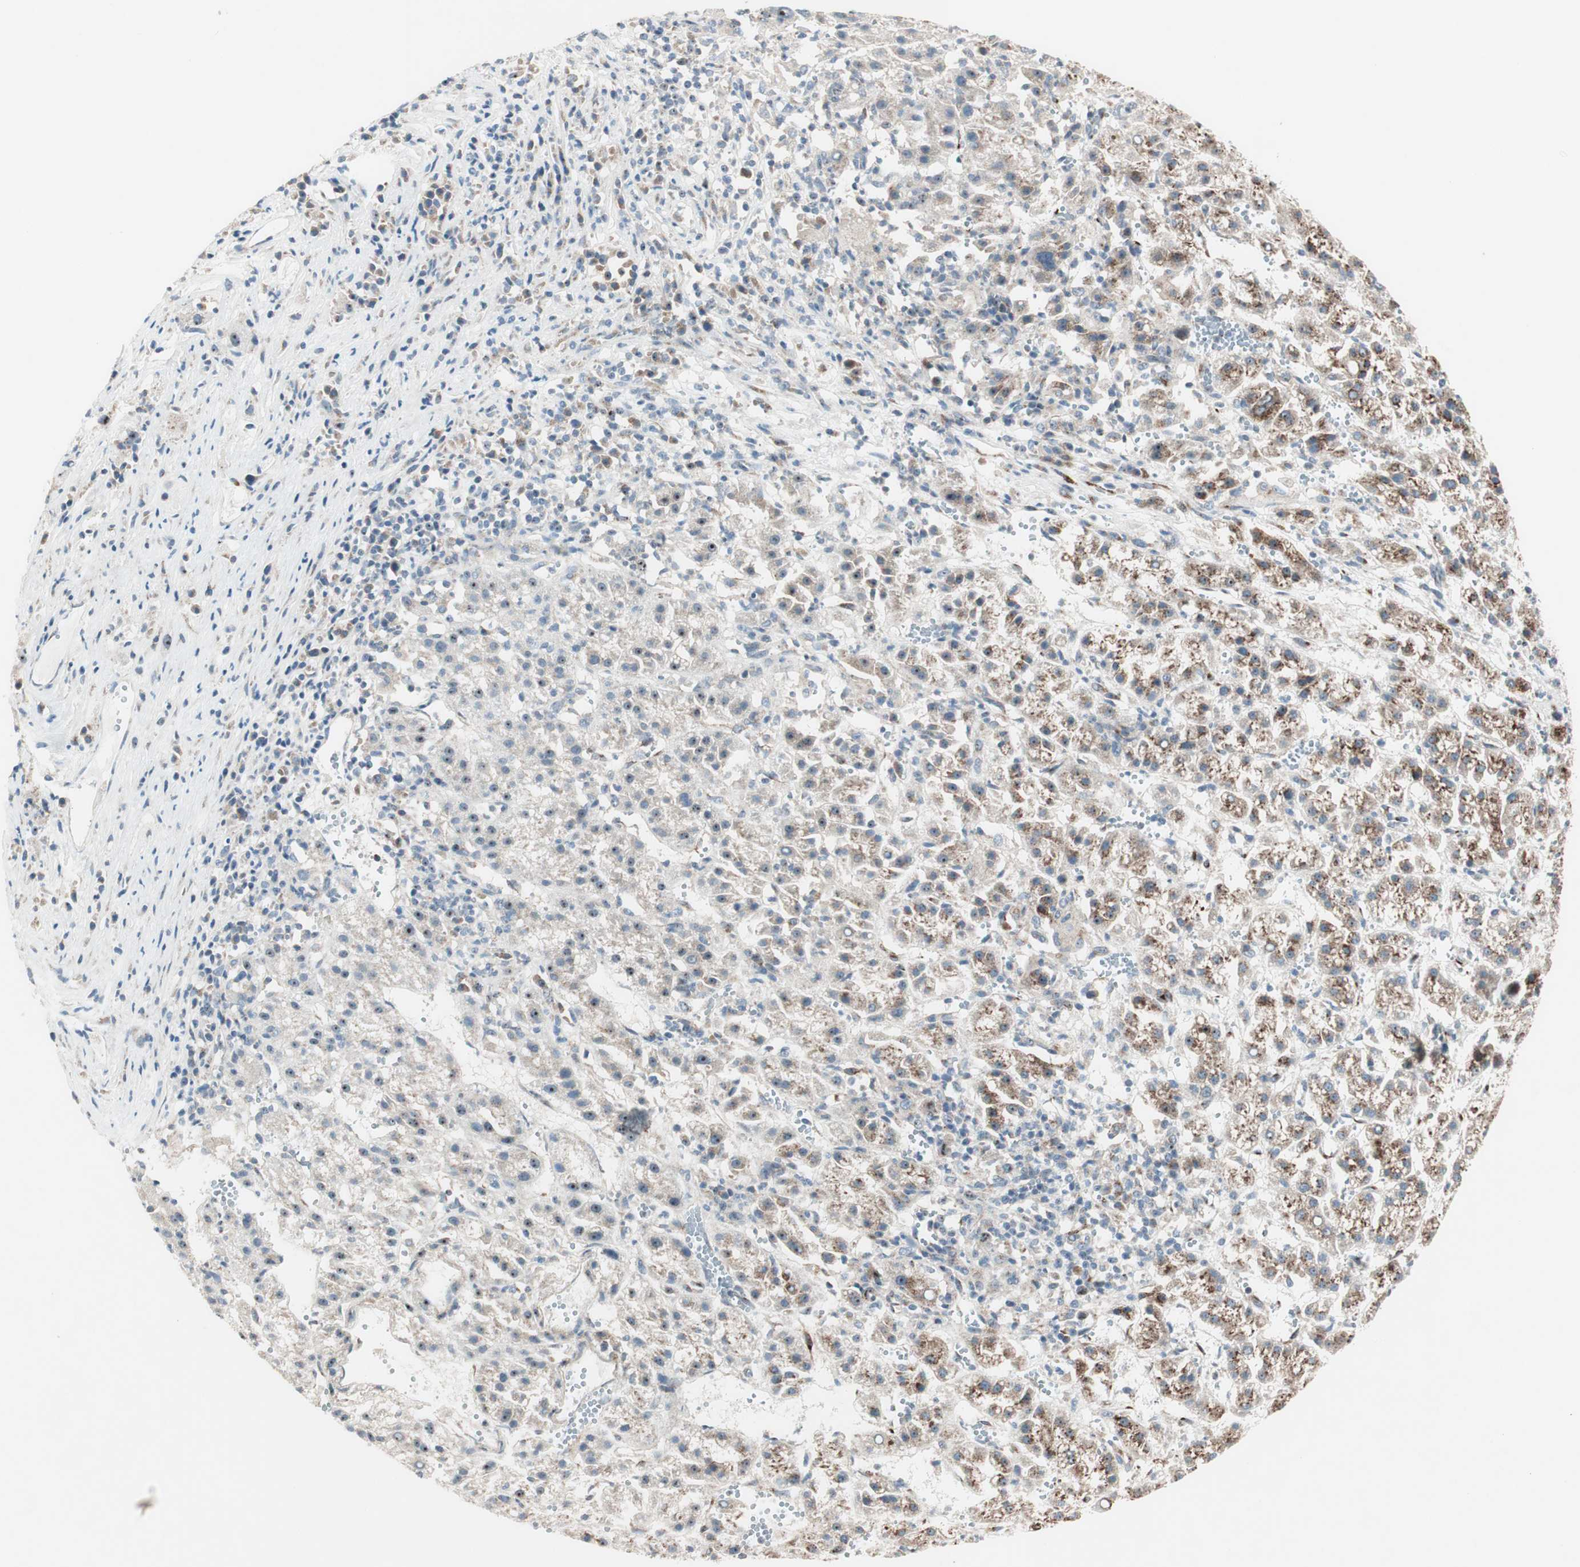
{"staining": {"intensity": "moderate", "quantity": ">75%", "location": "cytoplasmic/membranous,nuclear"}, "tissue": "liver cancer", "cell_type": "Tumor cells", "image_type": "cancer", "snomed": [{"axis": "morphology", "description": "Carcinoma, Hepatocellular, NOS"}, {"axis": "topography", "description": "Liver"}], "caption": "Liver cancer (hepatocellular carcinoma) stained for a protein shows moderate cytoplasmic/membranous and nuclear positivity in tumor cells.", "gene": "CCL14", "patient": {"sex": "female", "age": 58}}